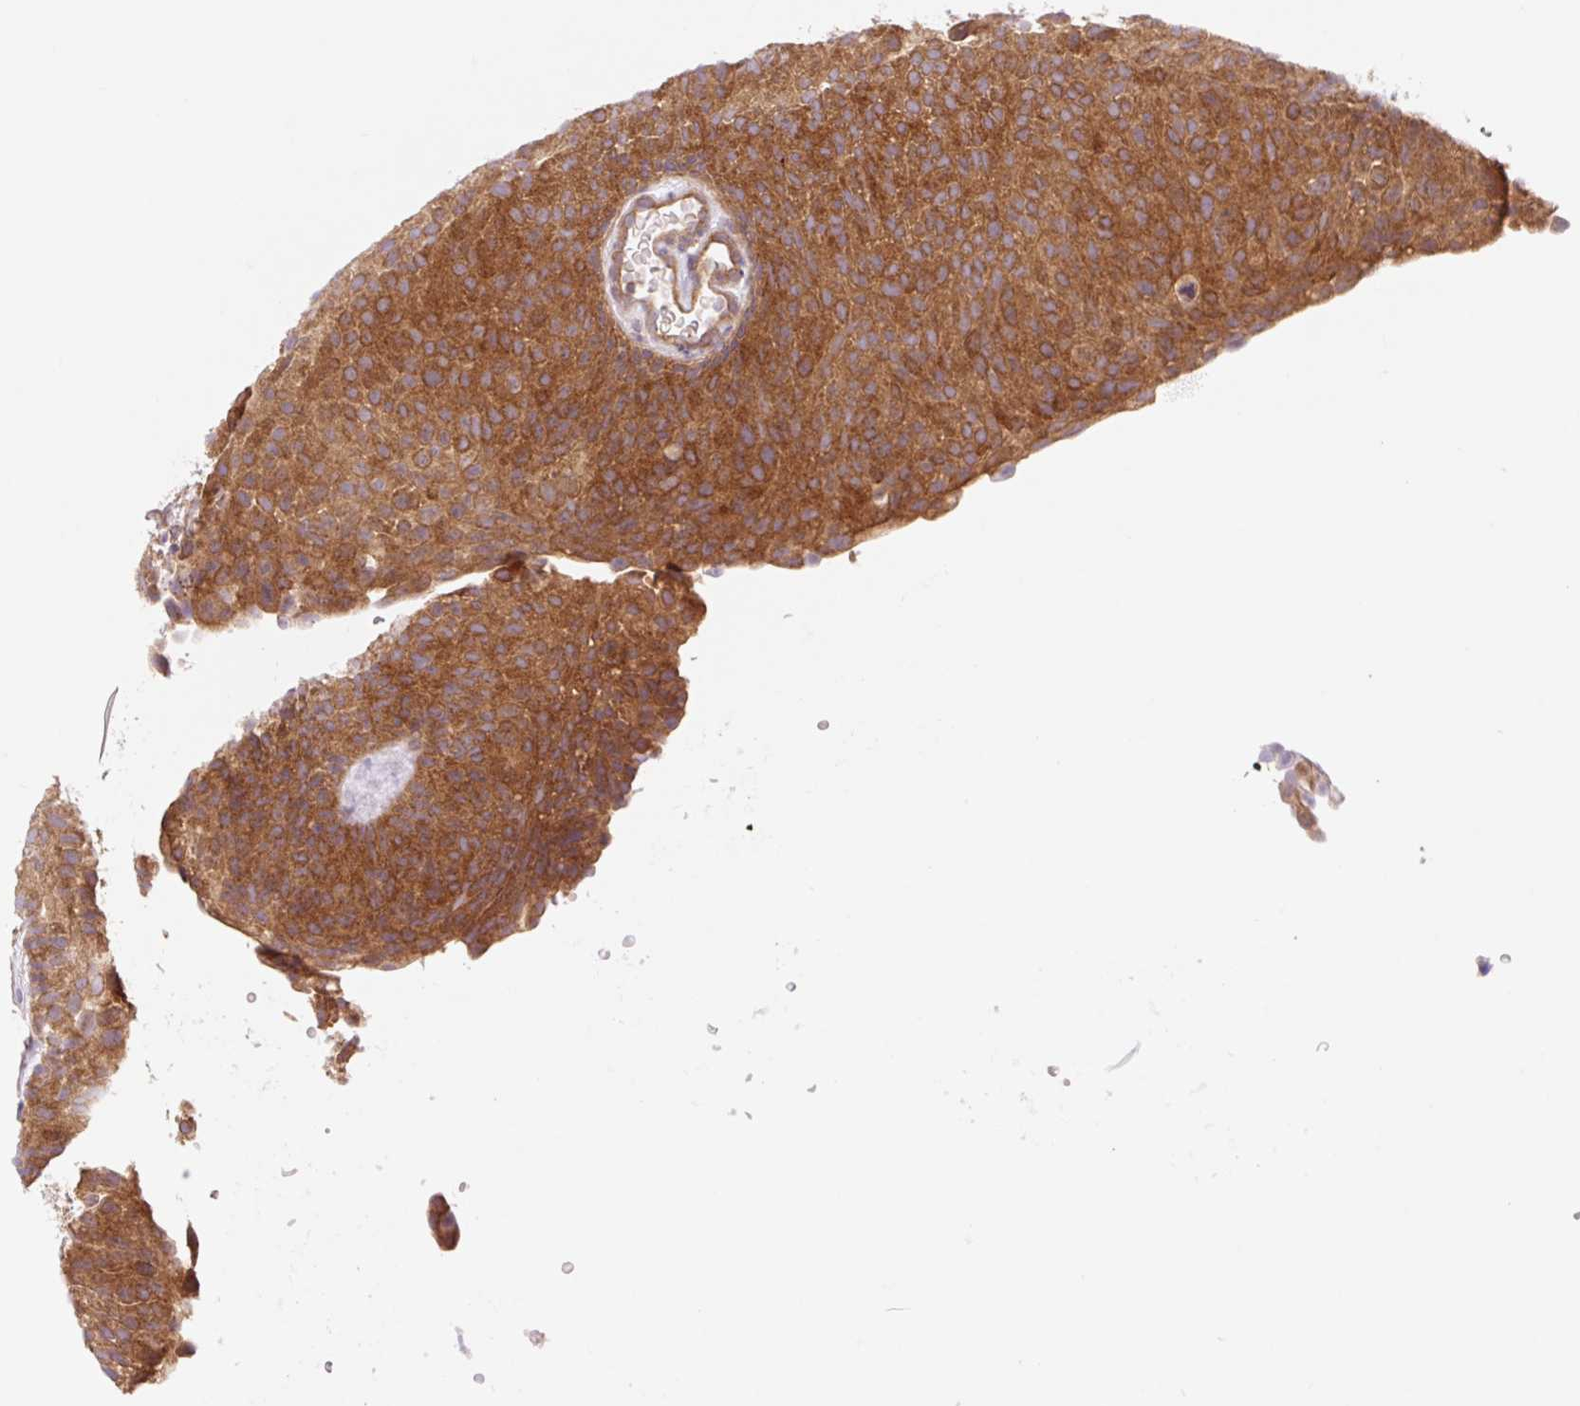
{"staining": {"intensity": "moderate", "quantity": ">75%", "location": "cytoplasmic/membranous"}, "tissue": "urothelial cancer", "cell_type": "Tumor cells", "image_type": "cancer", "snomed": [{"axis": "morphology", "description": "Urothelial carcinoma, Low grade"}, {"axis": "topography", "description": "Urinary bladder"}], "caption": "Immunohistochemistry (IHC) (DAB) staining of human low-grade urothelial carcinoma demonstrates moderate cytoplasmic/membranous protein positivity in approximately >75% of tumor cells.", "gene": "VPS4A", "patient": {"sex": "male", "age": 78}}